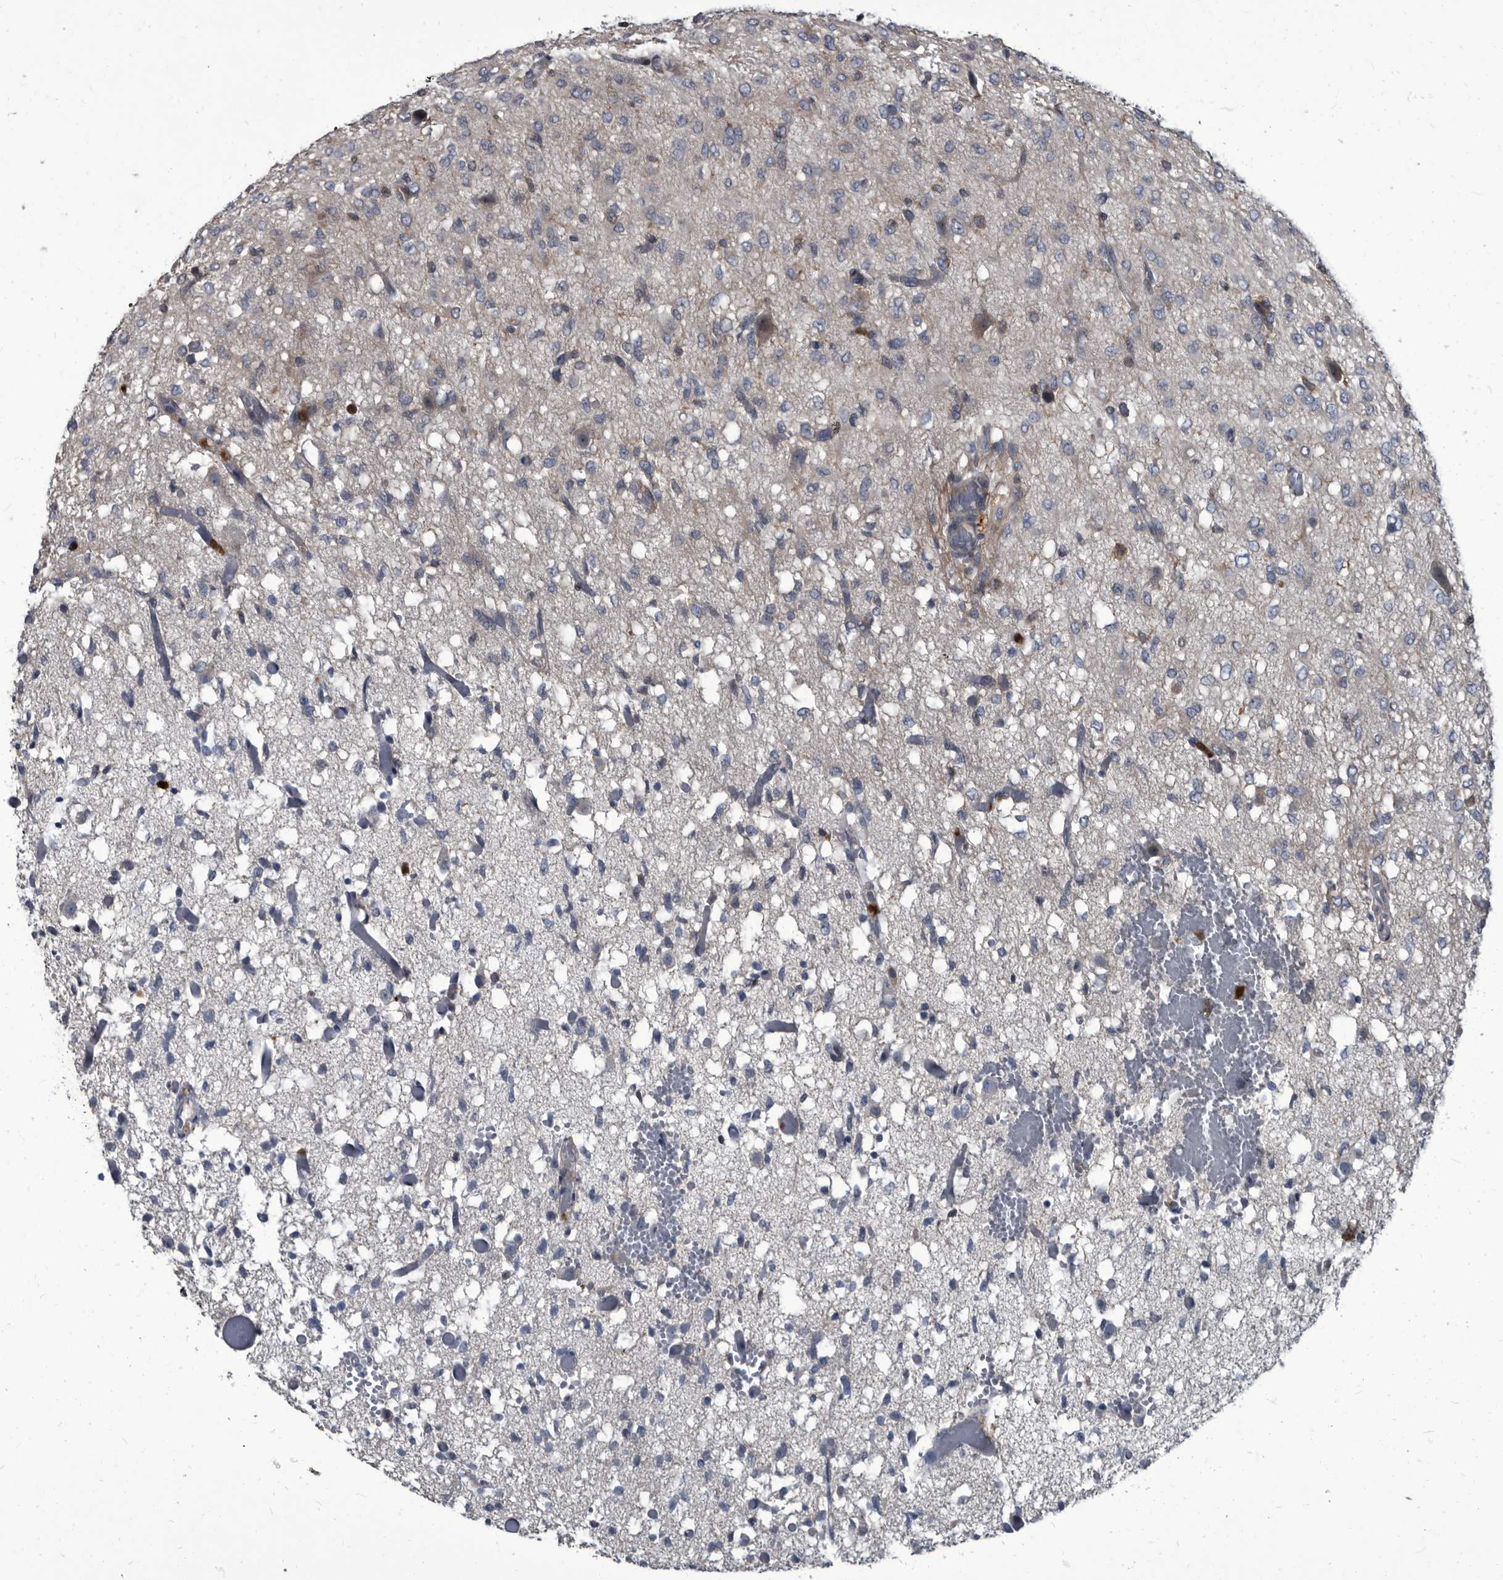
{"staining": {"intensity": "negative", "quantity": "none", "location": "none"}, "tissue": "glioma", "cell_type": "Tumor cells", "image_type": "cancer", "snomed": [{"axis": "morphology", "description": "Glioma, malignant, High grade"}, {"axis": "topography", "description": "Brain"}], "caption": "Tumor cells are negative for brown protein staining in malignant glioma (high-grade).", "gene": "CDV3", "patient": {"sex": "female", "age": 59}}